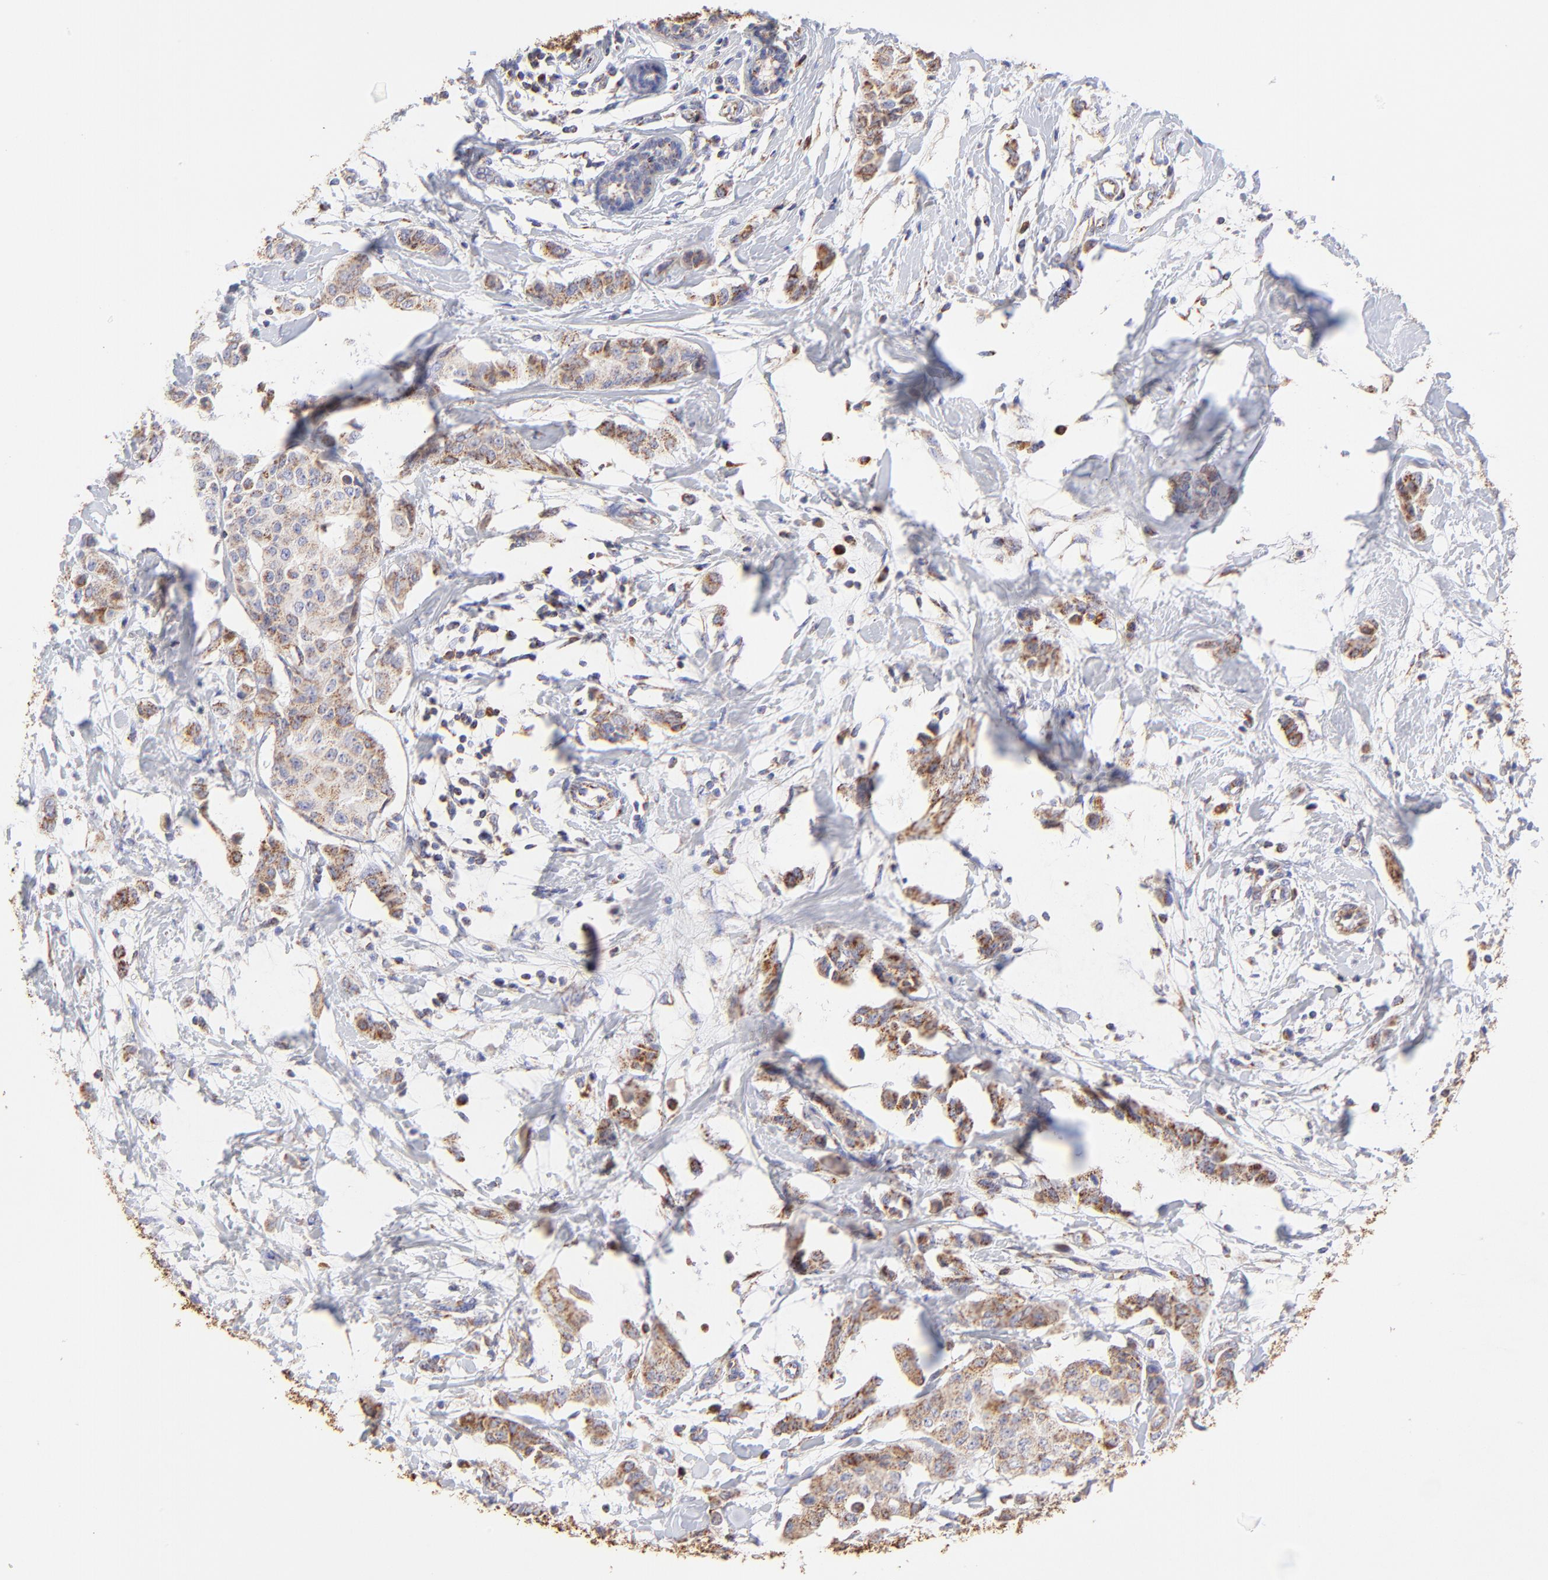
{"staining": {"intensity": "weak", "quantity": "25%-75%", "location": "cytoplasmic/membranous"}, "tissue": "breast cancer", "cell_type": "Tumor cells", "image_type": "cancer", "snomed": [{"axis": "morphology", "description": "Duct carcinoma"}, {"axis": "topography", "description": "Breast"}], "caption": "Immunohistochemistry (IHC) (DAB) staining of breast infiltrating ductal carcinoma shows weak cytoplasmic/membranous protein expression in approximately 25%-75% of tumor cells.", "gene": "ECH1", "patient": {"sex": "female", "age": 40}}